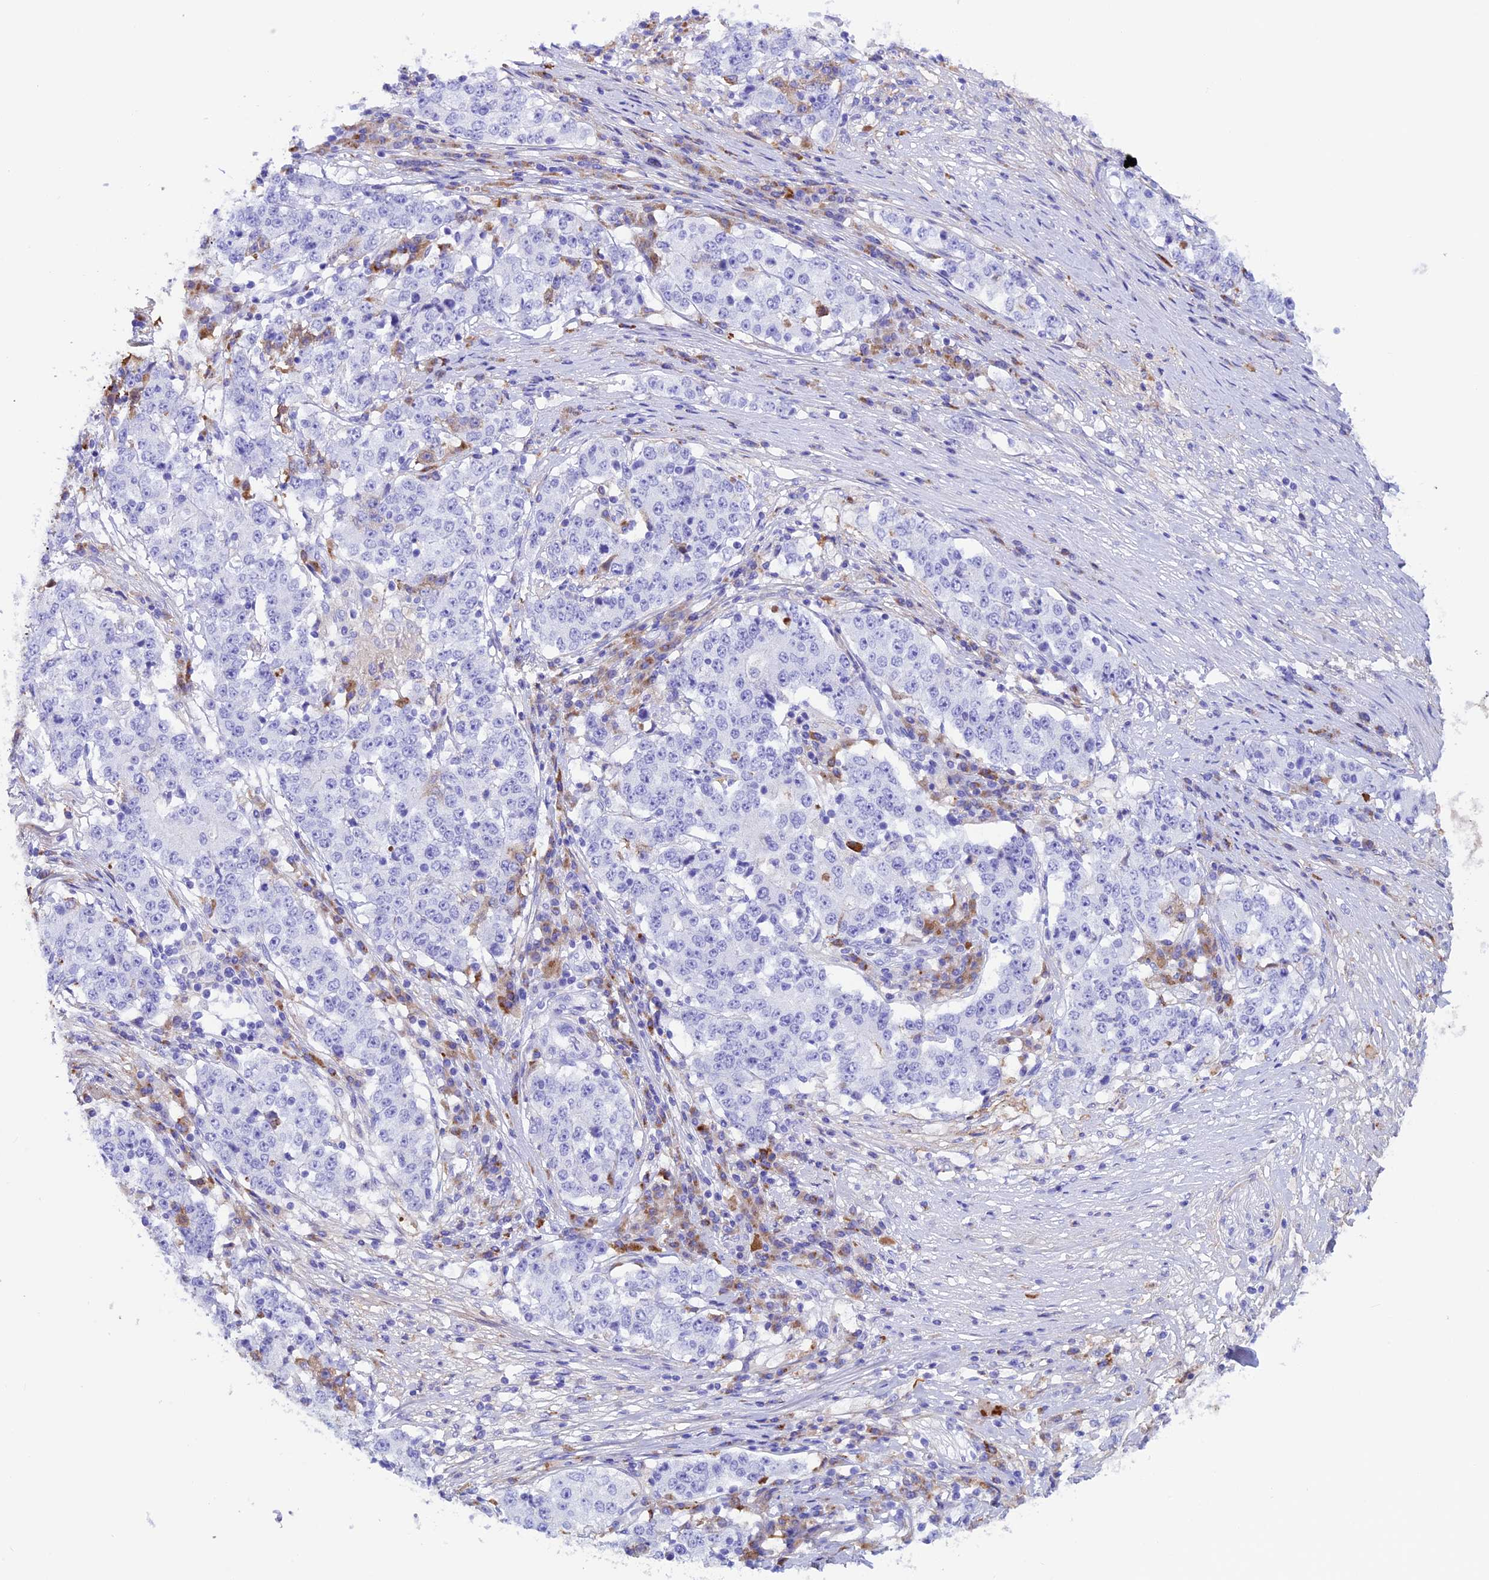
{"staining": {"intensity": "negative", "quantity": "none", "location": "none"}, "tissue": "stomach cancer", "cell_type": "Tumor cells", "image_type": "cancer", "snomed": [{"axis": "morphology", "description": "Adenocarcinoma, NOS"}, {"axis": "topography", "description": "Stomach"}], "caption": "Human stomach cancer stained for a protein using IHC demonstrates no staining in tumor cells.", "gene": "IGSF6", "patient": {"sex": "male", "age": 59}}